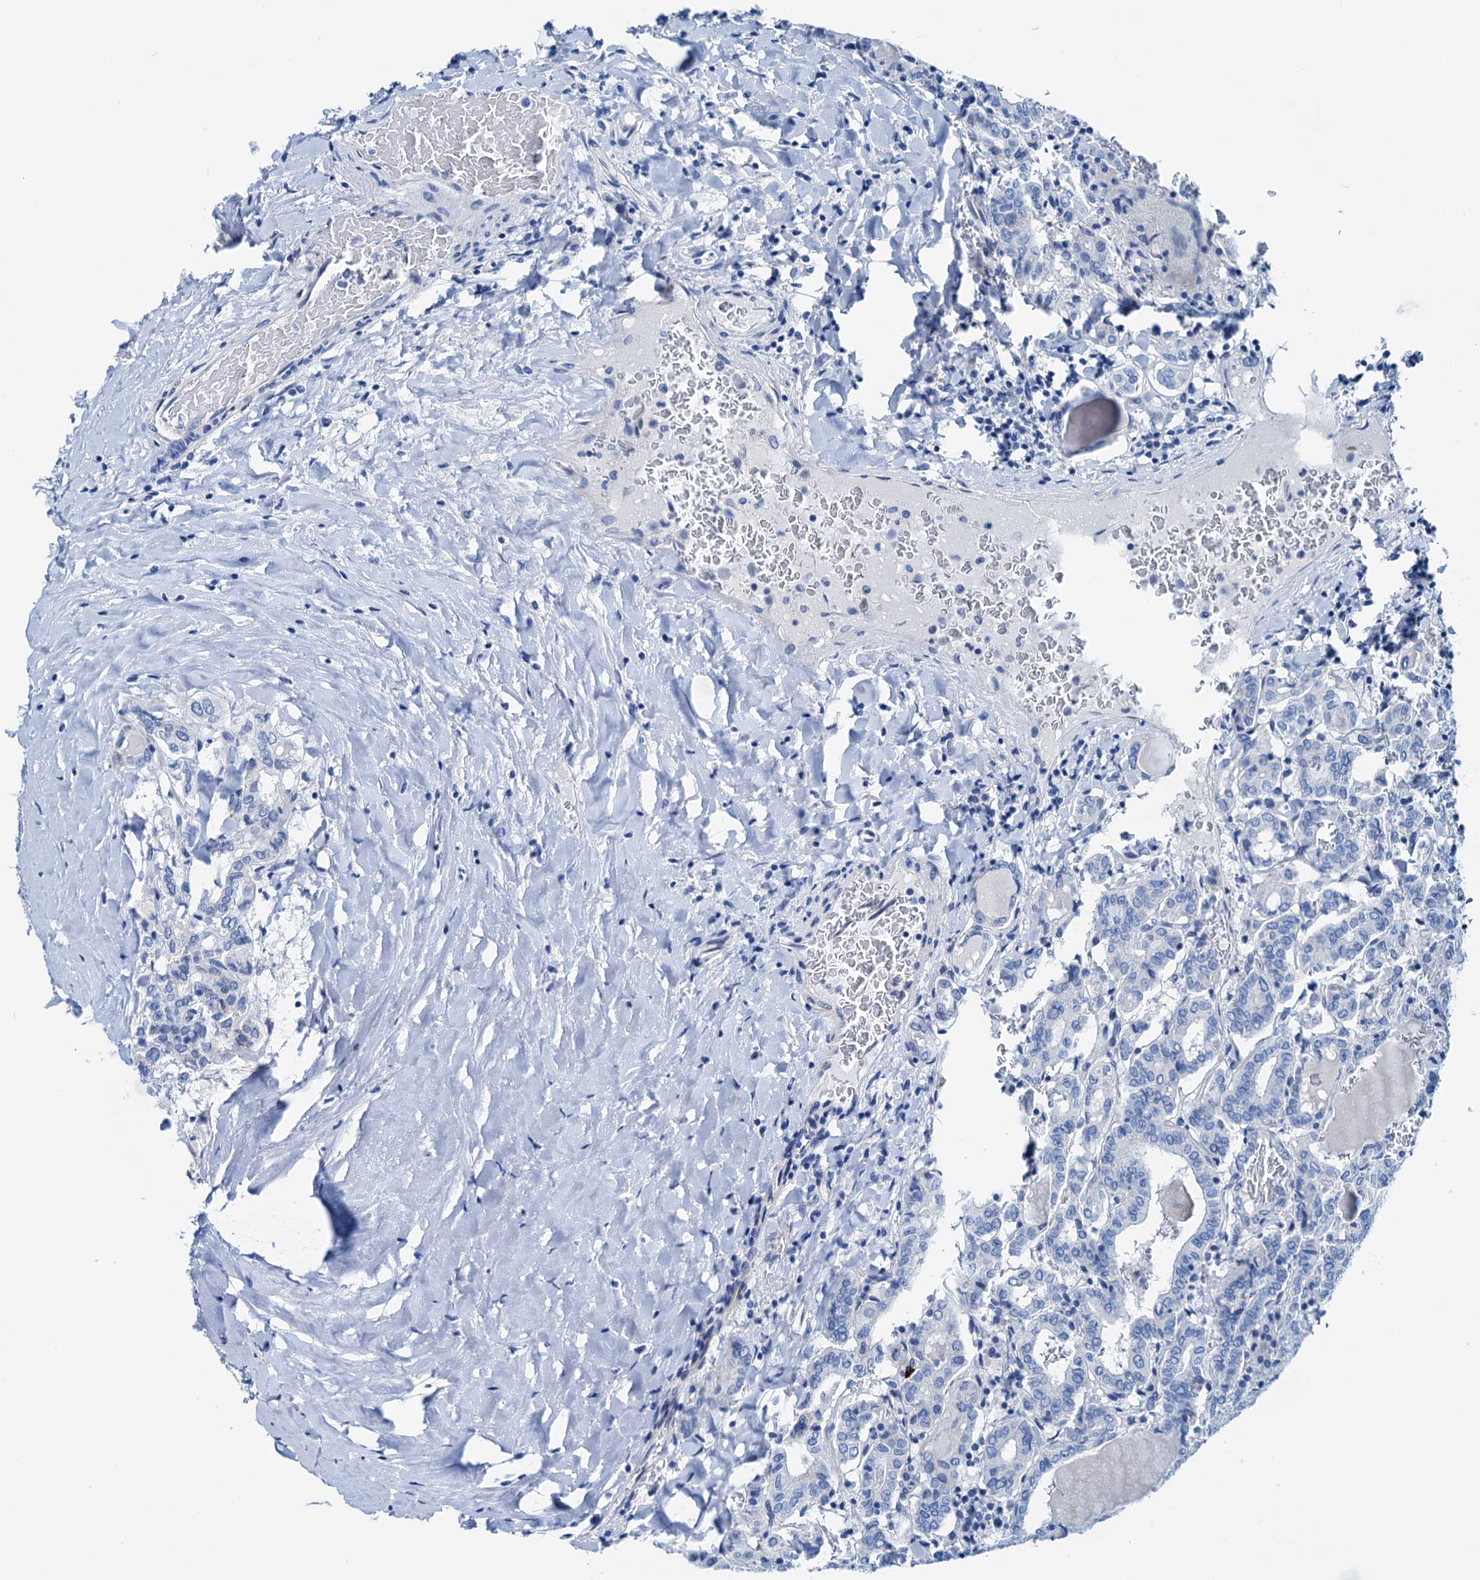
{"staining": {"intensity": "negative", "quantity": "none", "location": "none"}, "tissue": "thyroid cancer", "cell_type": "Tumor cells", "image_type": "cancer", "snomed": [{"axis": "morphology", "description": "Papillary adenocarcinoma, NOS"}, {"axis": "topography", "description": "Thyroid gland"}], "caption": "High power microscopy micrograph of an immunohistochemistry image of thyroid papillary adenocarcinoma, revealing no significant staining in tumor cells.", "gene": "KNDC1", "patient": {"sex": "female", "age": 72}}